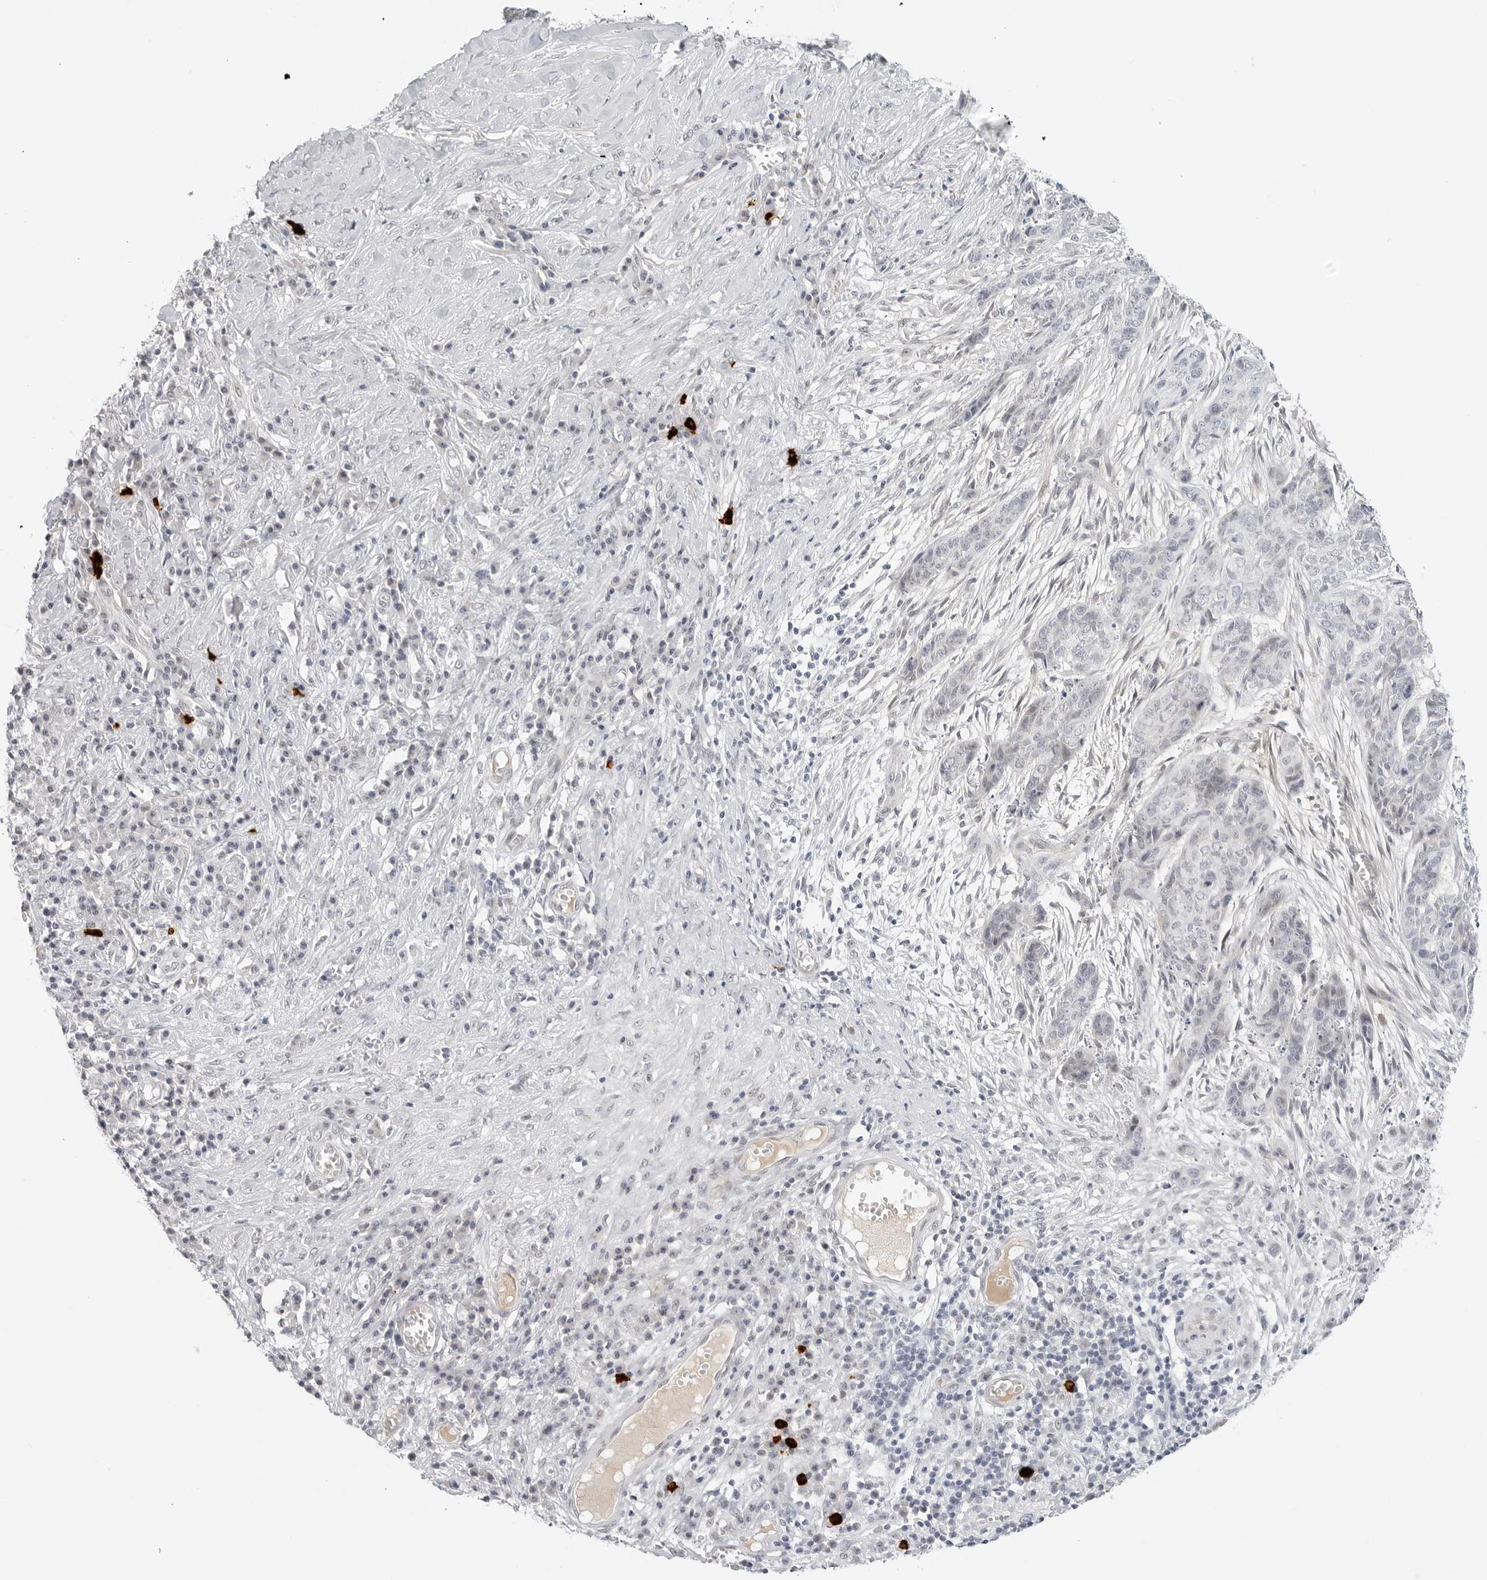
{"staining": {"intensity": "negative", "quantity": "none", "location": "none"}, "tissue": "skin cancer", "cell_type": "Tumor cells", "image_type": "cancer", "snomed": [{"axis": "morphology", "description": "Basal cell carcinoma"}, {"axis": "topography", "description": "Skin"}], "caption": "Image shows no protein positivity in tumor cells of skin cancer (basal cell carcinoma) tissue. Brightfield microscopy of immunohistochemistry (IHC) stained with DAB (3,3'-diaminobenzidine) (brown) and hematoxylin (blue), captured at high magnification.", "gene": "HIPK3", "patient": {"sex": "female", "age": 64}}